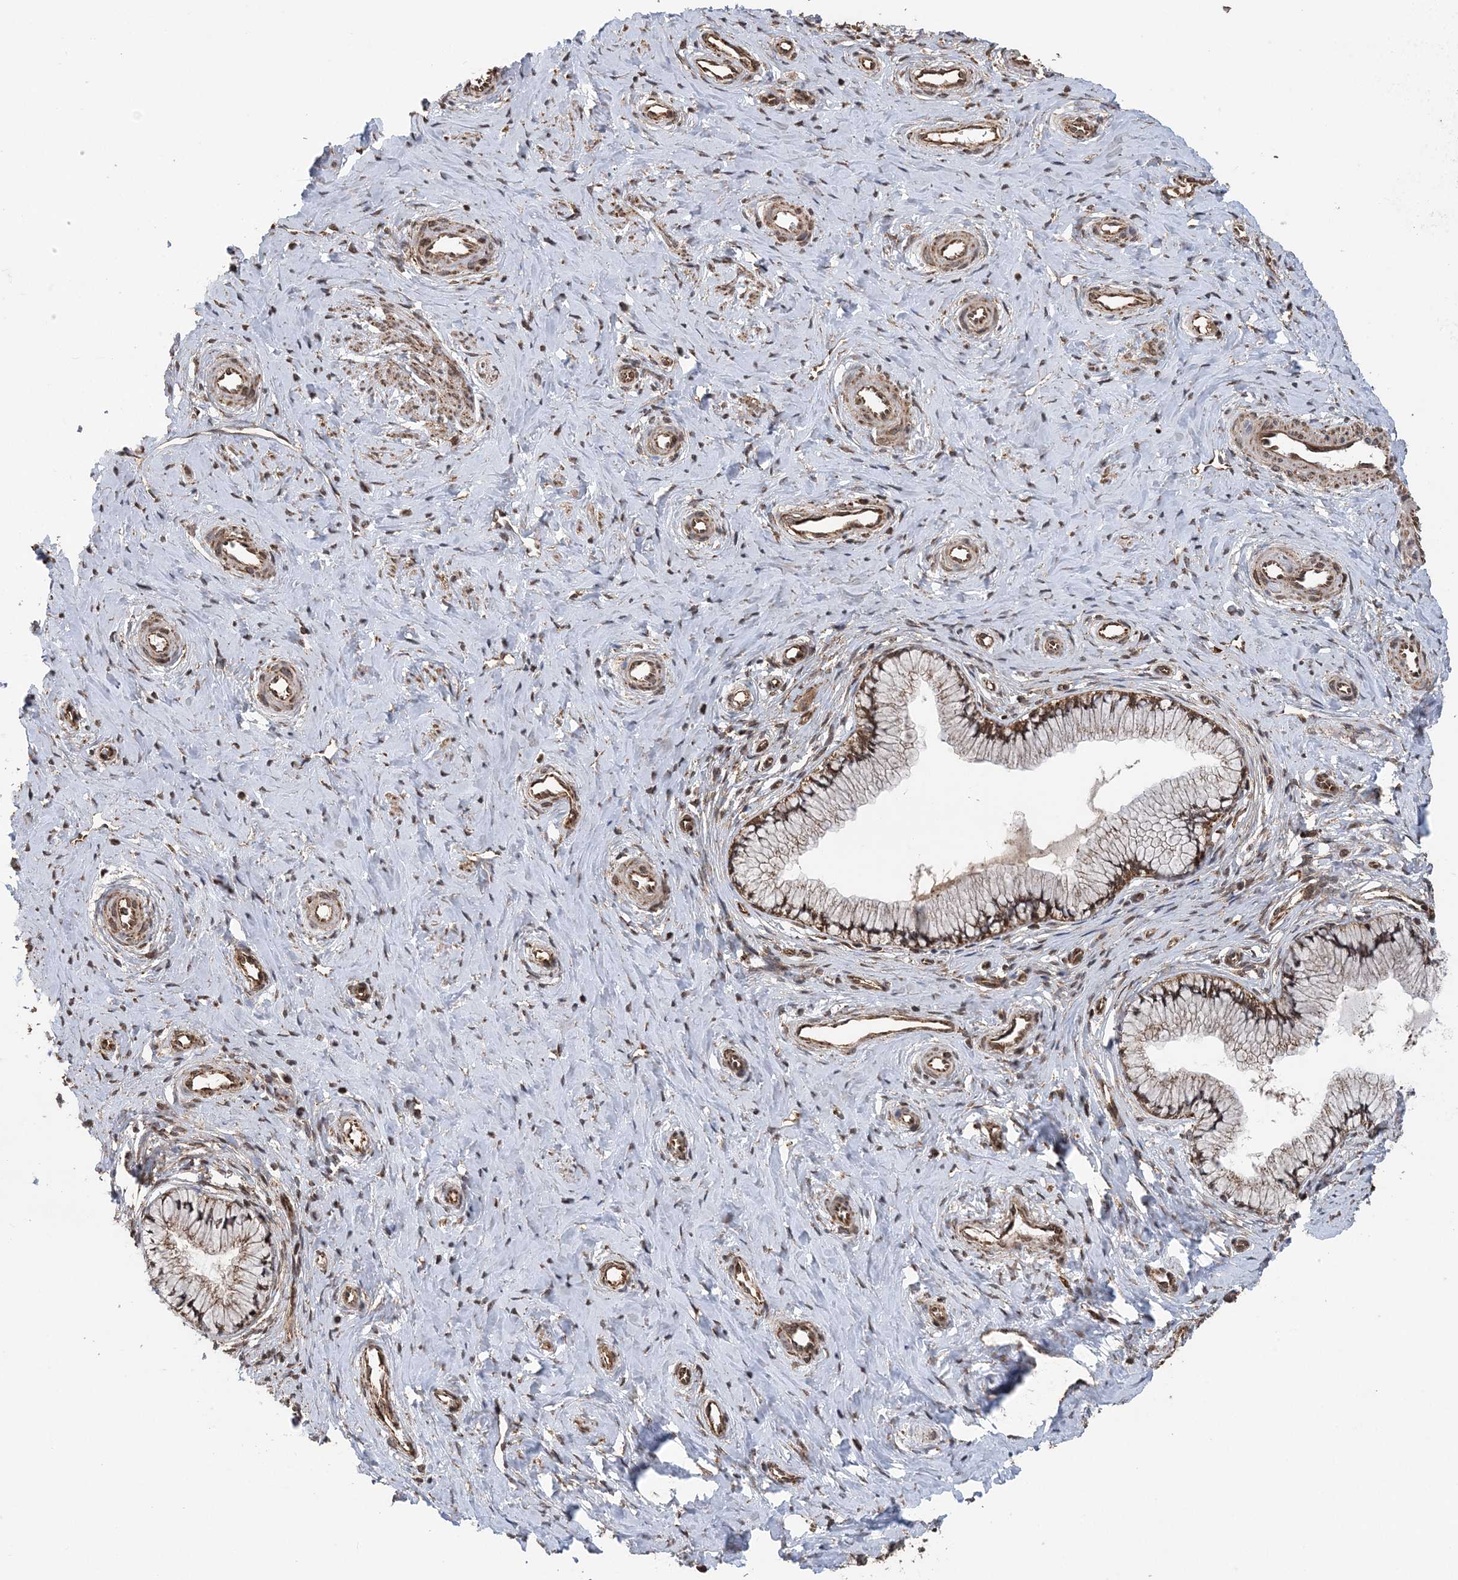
{"staining": {"intensity": "moderate", "quantity": ">75%", "location": "cytoplasmic/membranous"}, "tissue": "cervix", "cell_type": "Glandular cells", "image_type": "normal", "snomed": [{"axis": "morphology", "description": "Normal tissue, NOS"}, {"axis": "topography", "description": "Cervix"}], "caption": "Immunohistochemistry image of normal cervix: cervix stained using immunohistochemistry (IHC) reveals medium levels of moderate protein expression localized specifically in the cytoplasmic/membranous of glandular cells, appearing as a cytoplasmic/membranous brown color.", "gene": "PCBP1", "patient": {"sex": "female", "age": 36}}